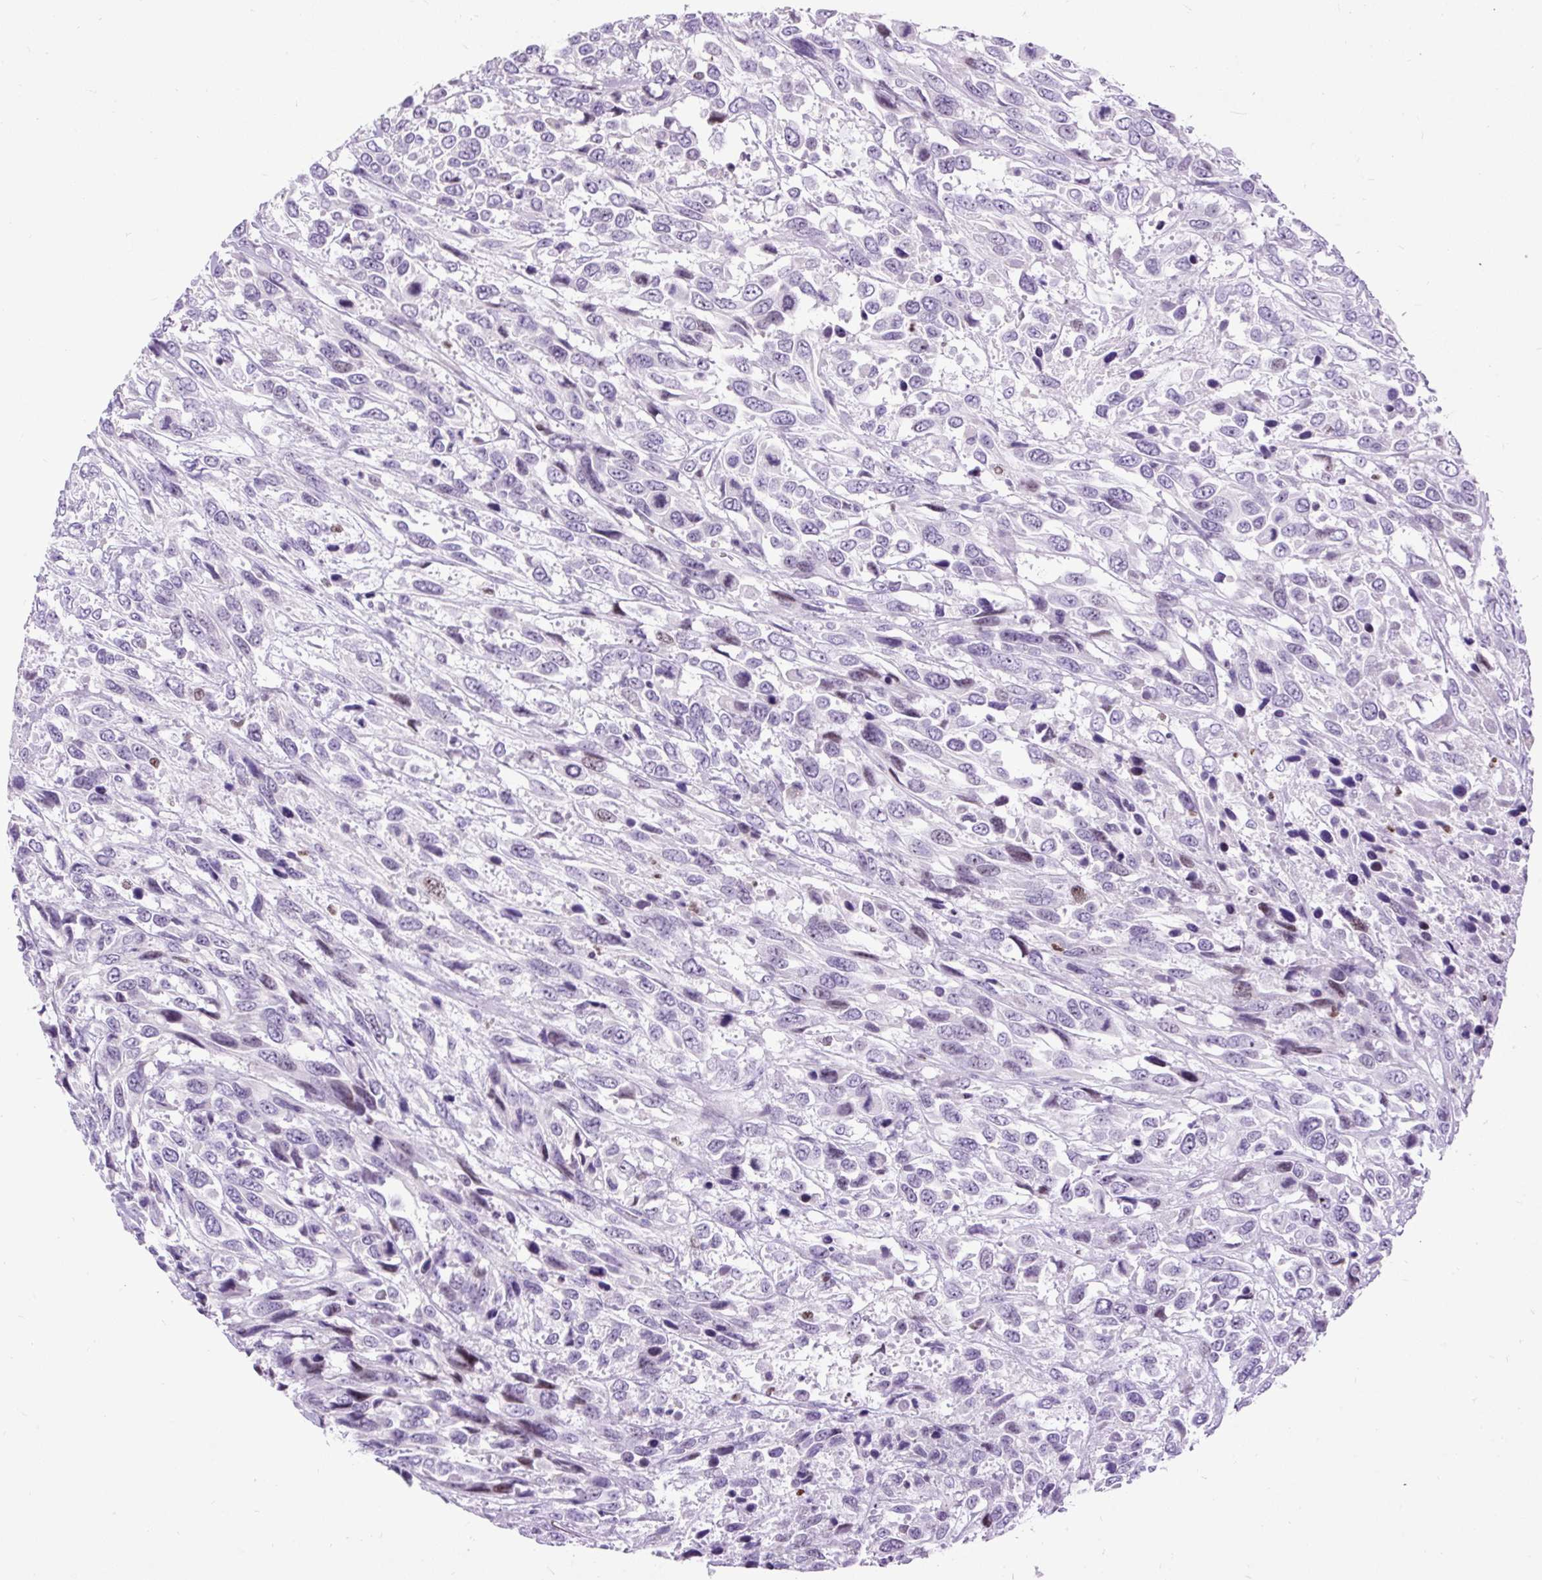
{"staining": {"intensity": "negative", "quantity": "none", "location": "none"}, "tissue": "urothelial cancer", "cell_type": "Tumor cells", "image_type": "cancer", "snomed": [{"axis": "morphology", "description": "Urothelial carcinoma, High grade"}, {"axis": "topography", "description": "Urinary bladder"}], "caption": "Immunohistochemistry micrograph of human urothelial cancer stained for a protein (brown), which demonstrates no staining in tumor cells.", "gene": "SPC24", "patient": {"sex": "female", "age": 70}}